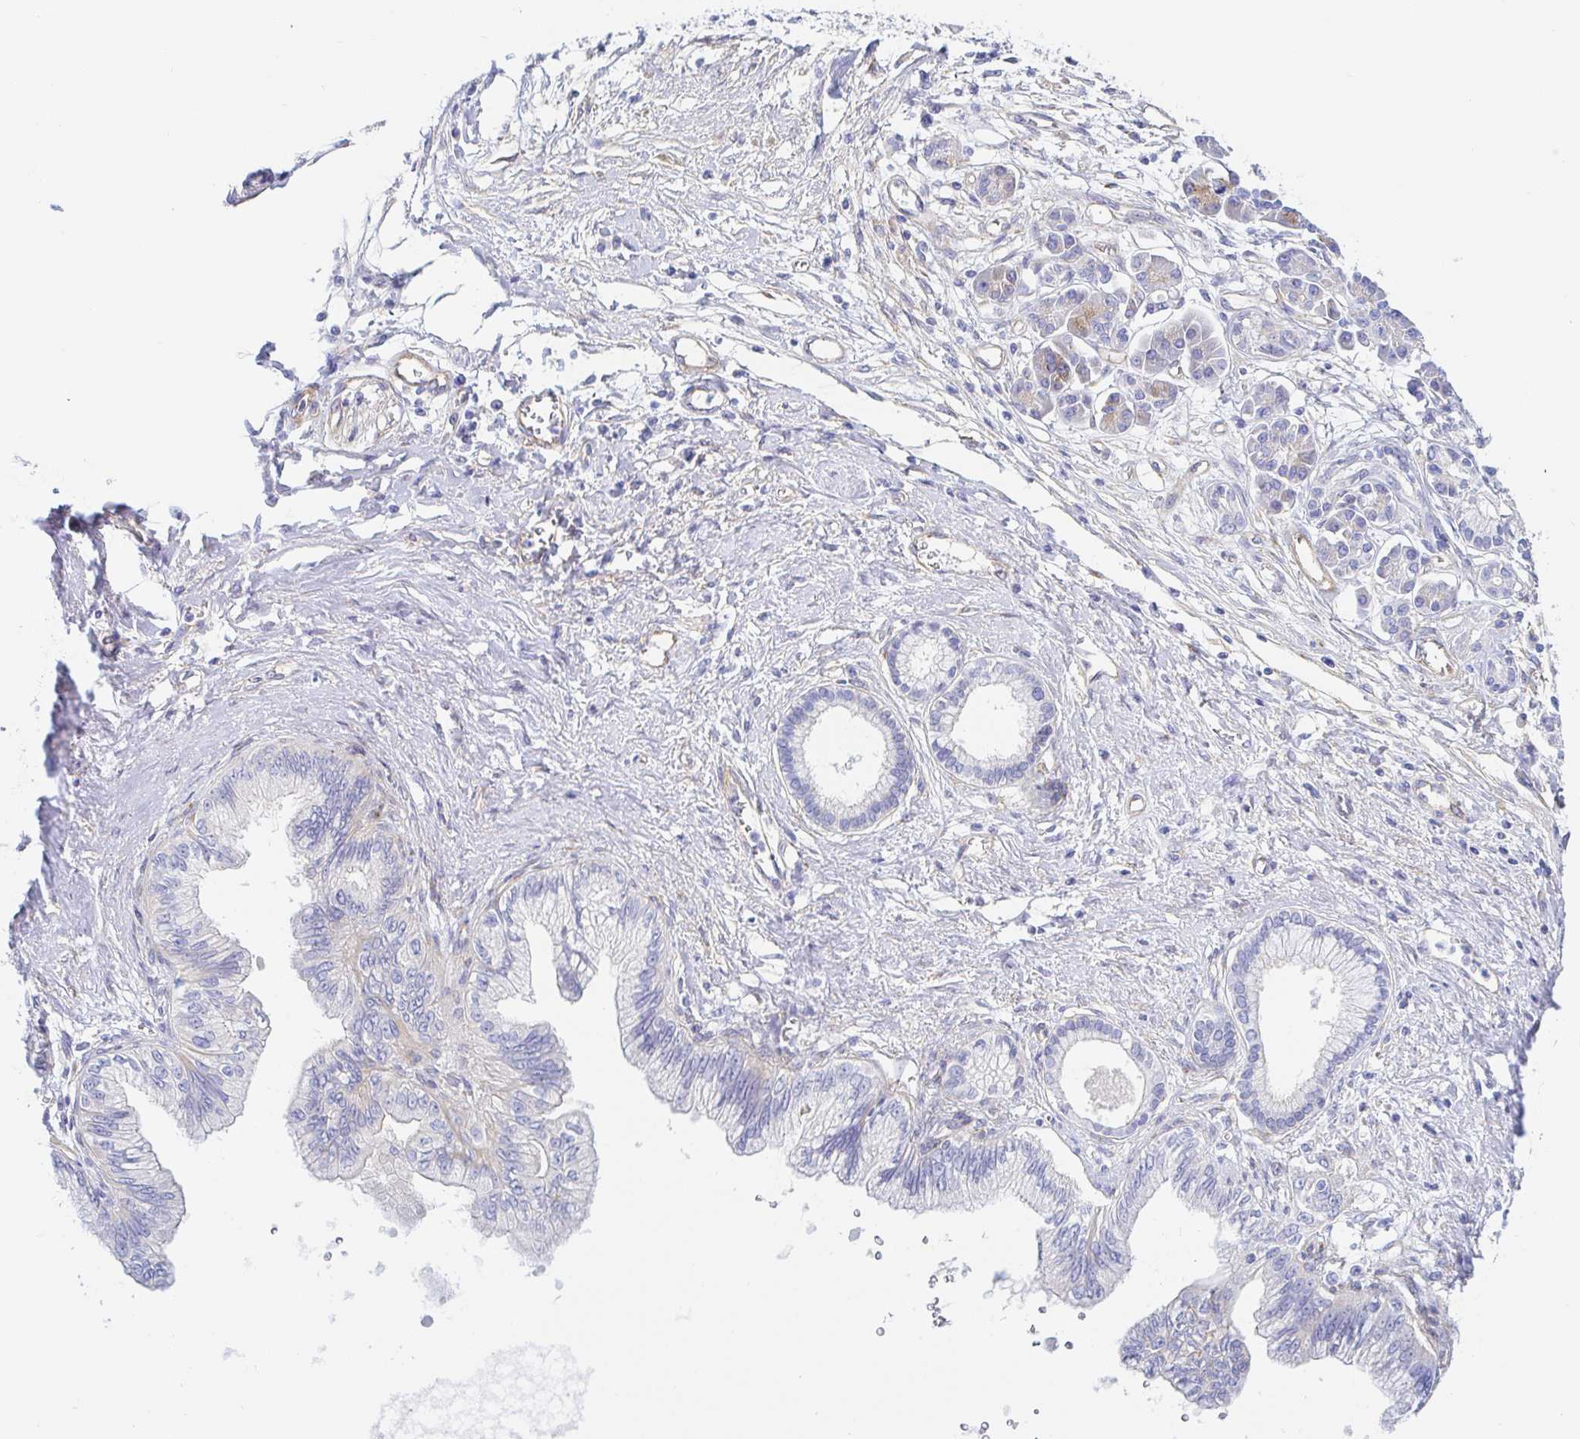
{"staining": {"intensity": "negative", "quantity": "none", "location": "none"}, "tissue": "pancreatic cancer", "cell_type": "Tumor cells", "image_type": "cancer", "snomed": [{"axis": "morphology", "description": "Adenocarcinoma, NOS"}, {"axis": "topography", "description": "Pancreas"}], "caption": "Immunohistochemistry of human pancreatic cancer (adenocarcinoma) exhibits no positivity in tumor cells.", "gene": "ARL4D", "patient": {"sex": "female", "age": 77}}